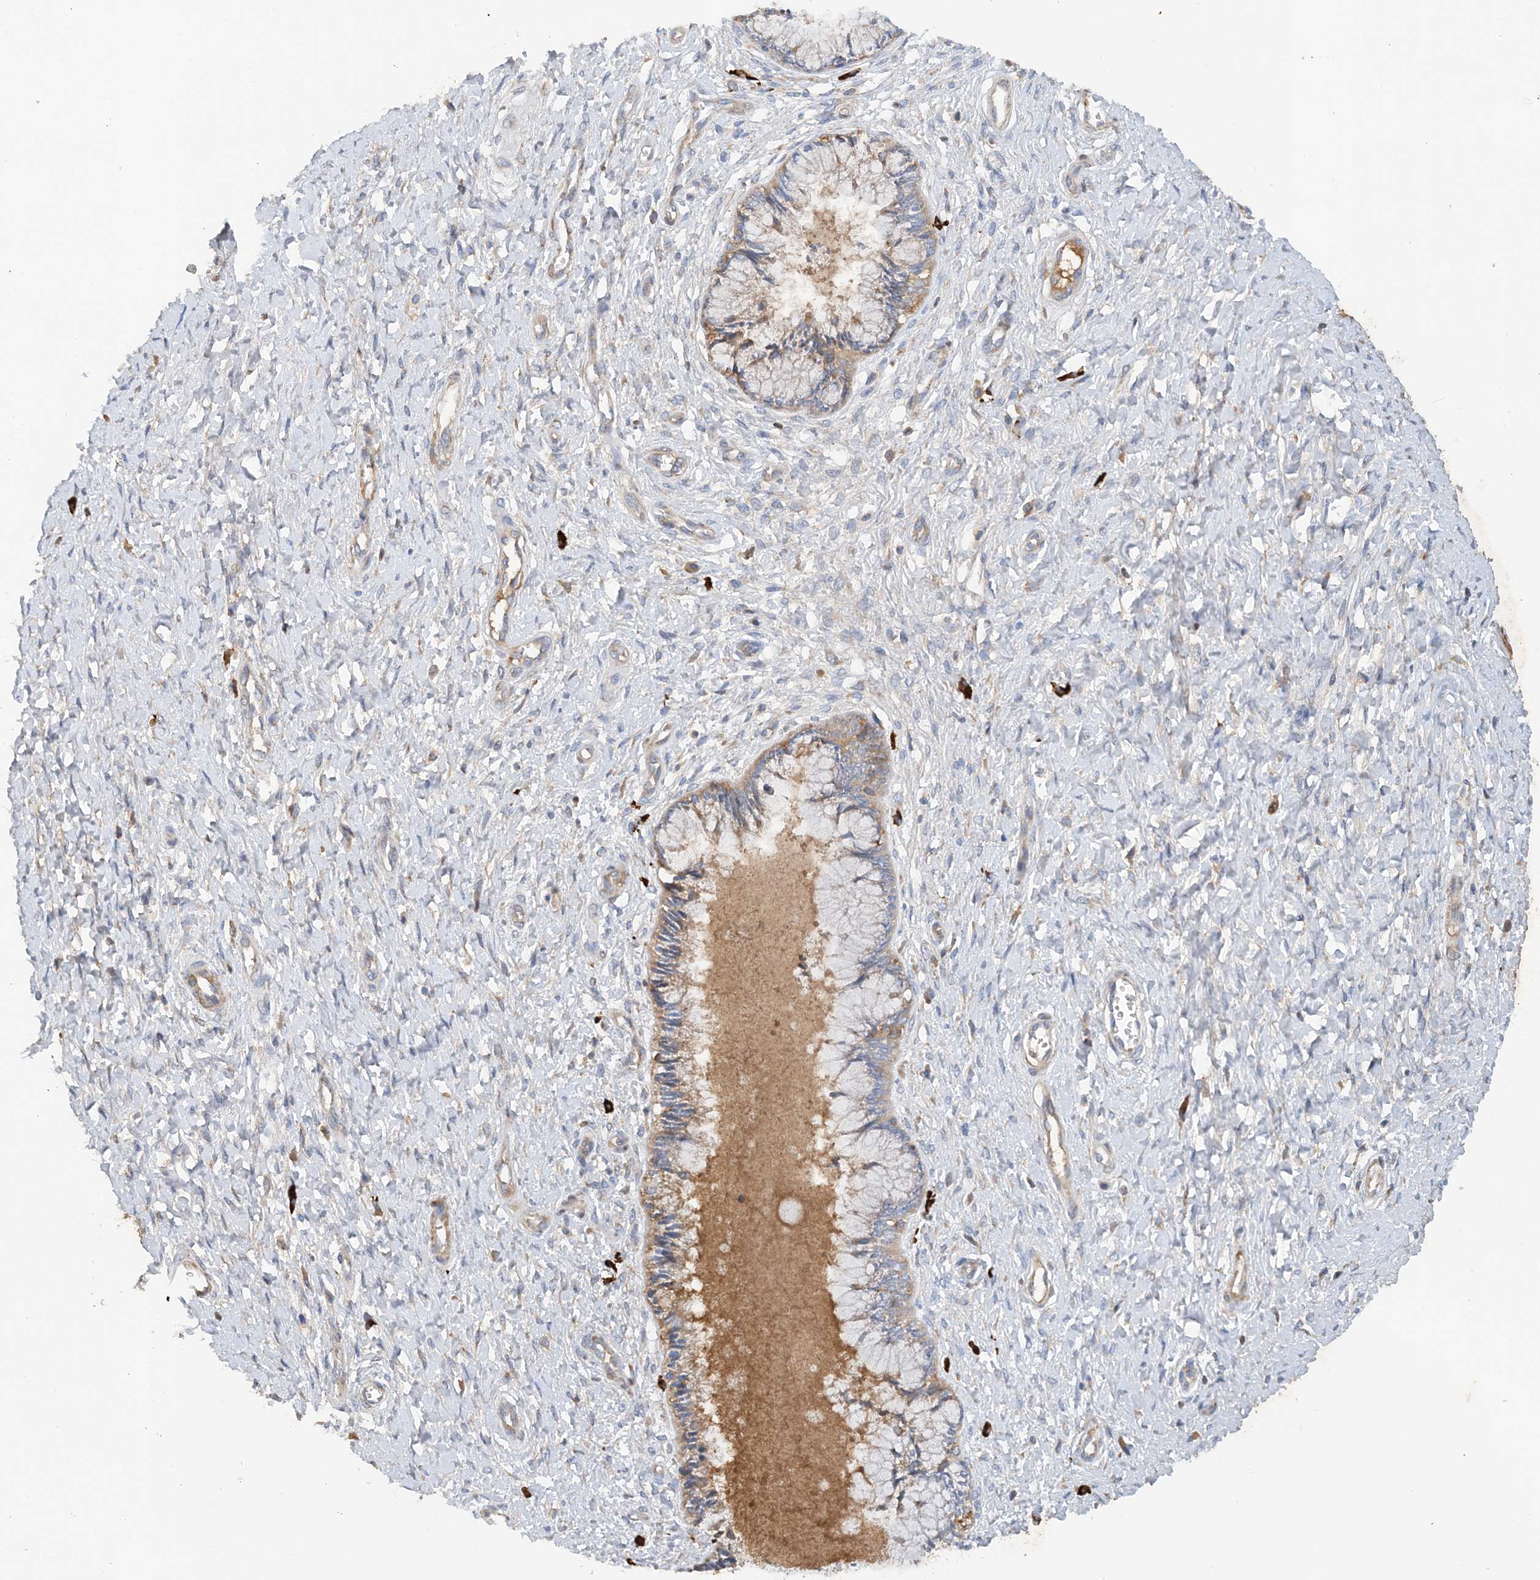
{"staining": {"intensity": "weak", "quantity": "25%-75%", "location": "cytoplasmic/membranous"}, "tissue": "cervix", "cell_type": "Glandular cells", "image_type": "normal", "snomed": [{"axis": "morphology", "description": "Normal tissue, NOS"}, {"axis": "topography", "description": "Cervix"}], "caption": "Weak cytoplasmic/membranous expression is appreciated in about 25%-75% of glandular cells in unremarkable cervix.", "gene": "SLC5A11", "patient": {"sex": "female", "age": 55}}